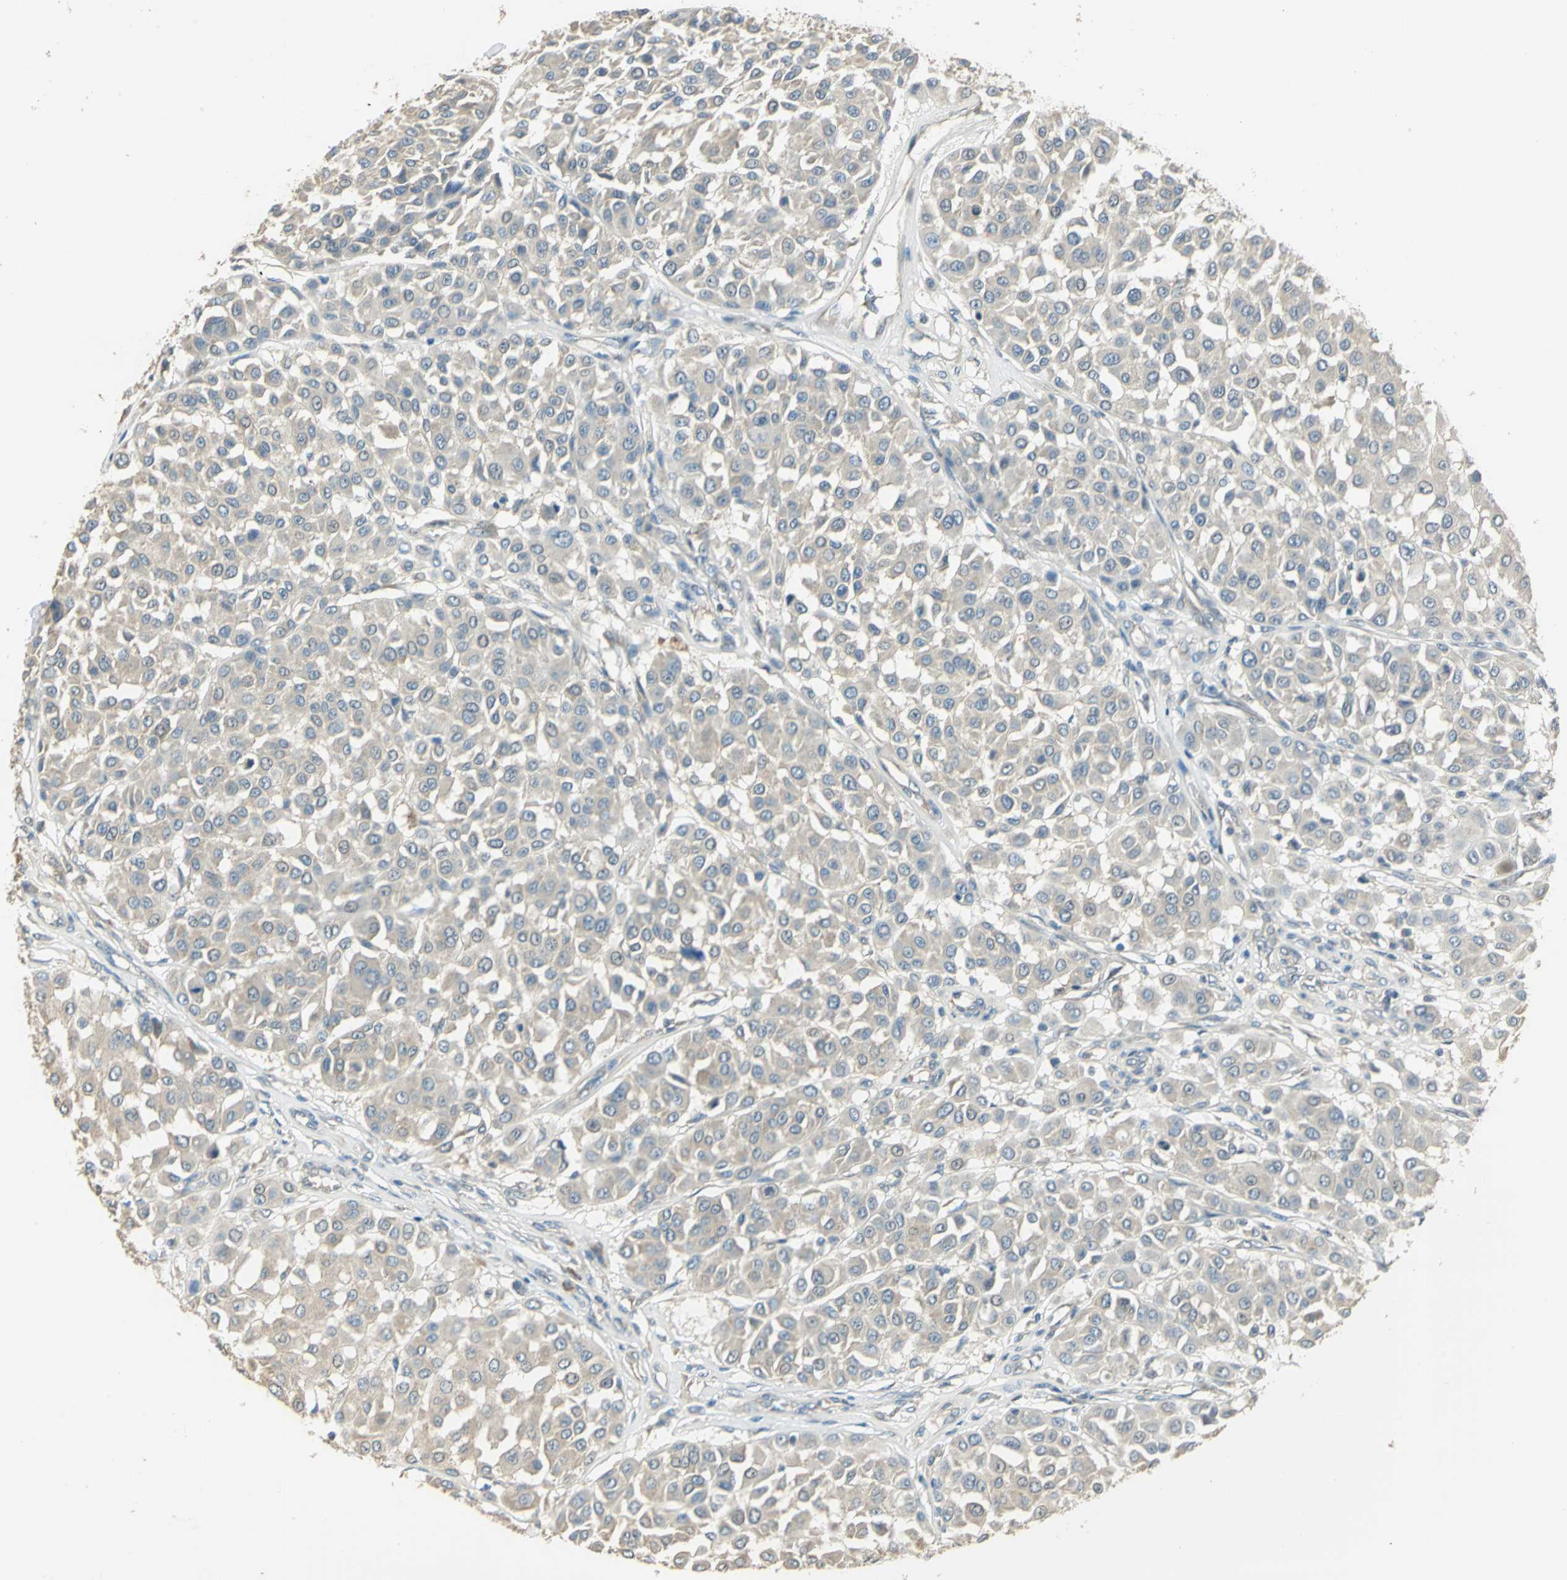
{"staining": {"intensity": "weak", "quantity": "25%-75%", "location": "cytoplasmic/membranous"}, "tissue": "melanoma", "cell_type": "Tumor cells", "image_type": "cancer", "snomed": [{"axis": "morphology", "description": "Malignant melanoma, Metastatic site"}, {"axis": "topography", "description": "Soft tissue"}], "caption": "Melanoma tissue exhibits weak cytoplasmic/membranous staining in about 25%-75% of tumor cells Ihc stains the protein in brown and the nuclei are stained blue.", "gene": "SHC2", "patient": {"sex": "male", "age": 41}}